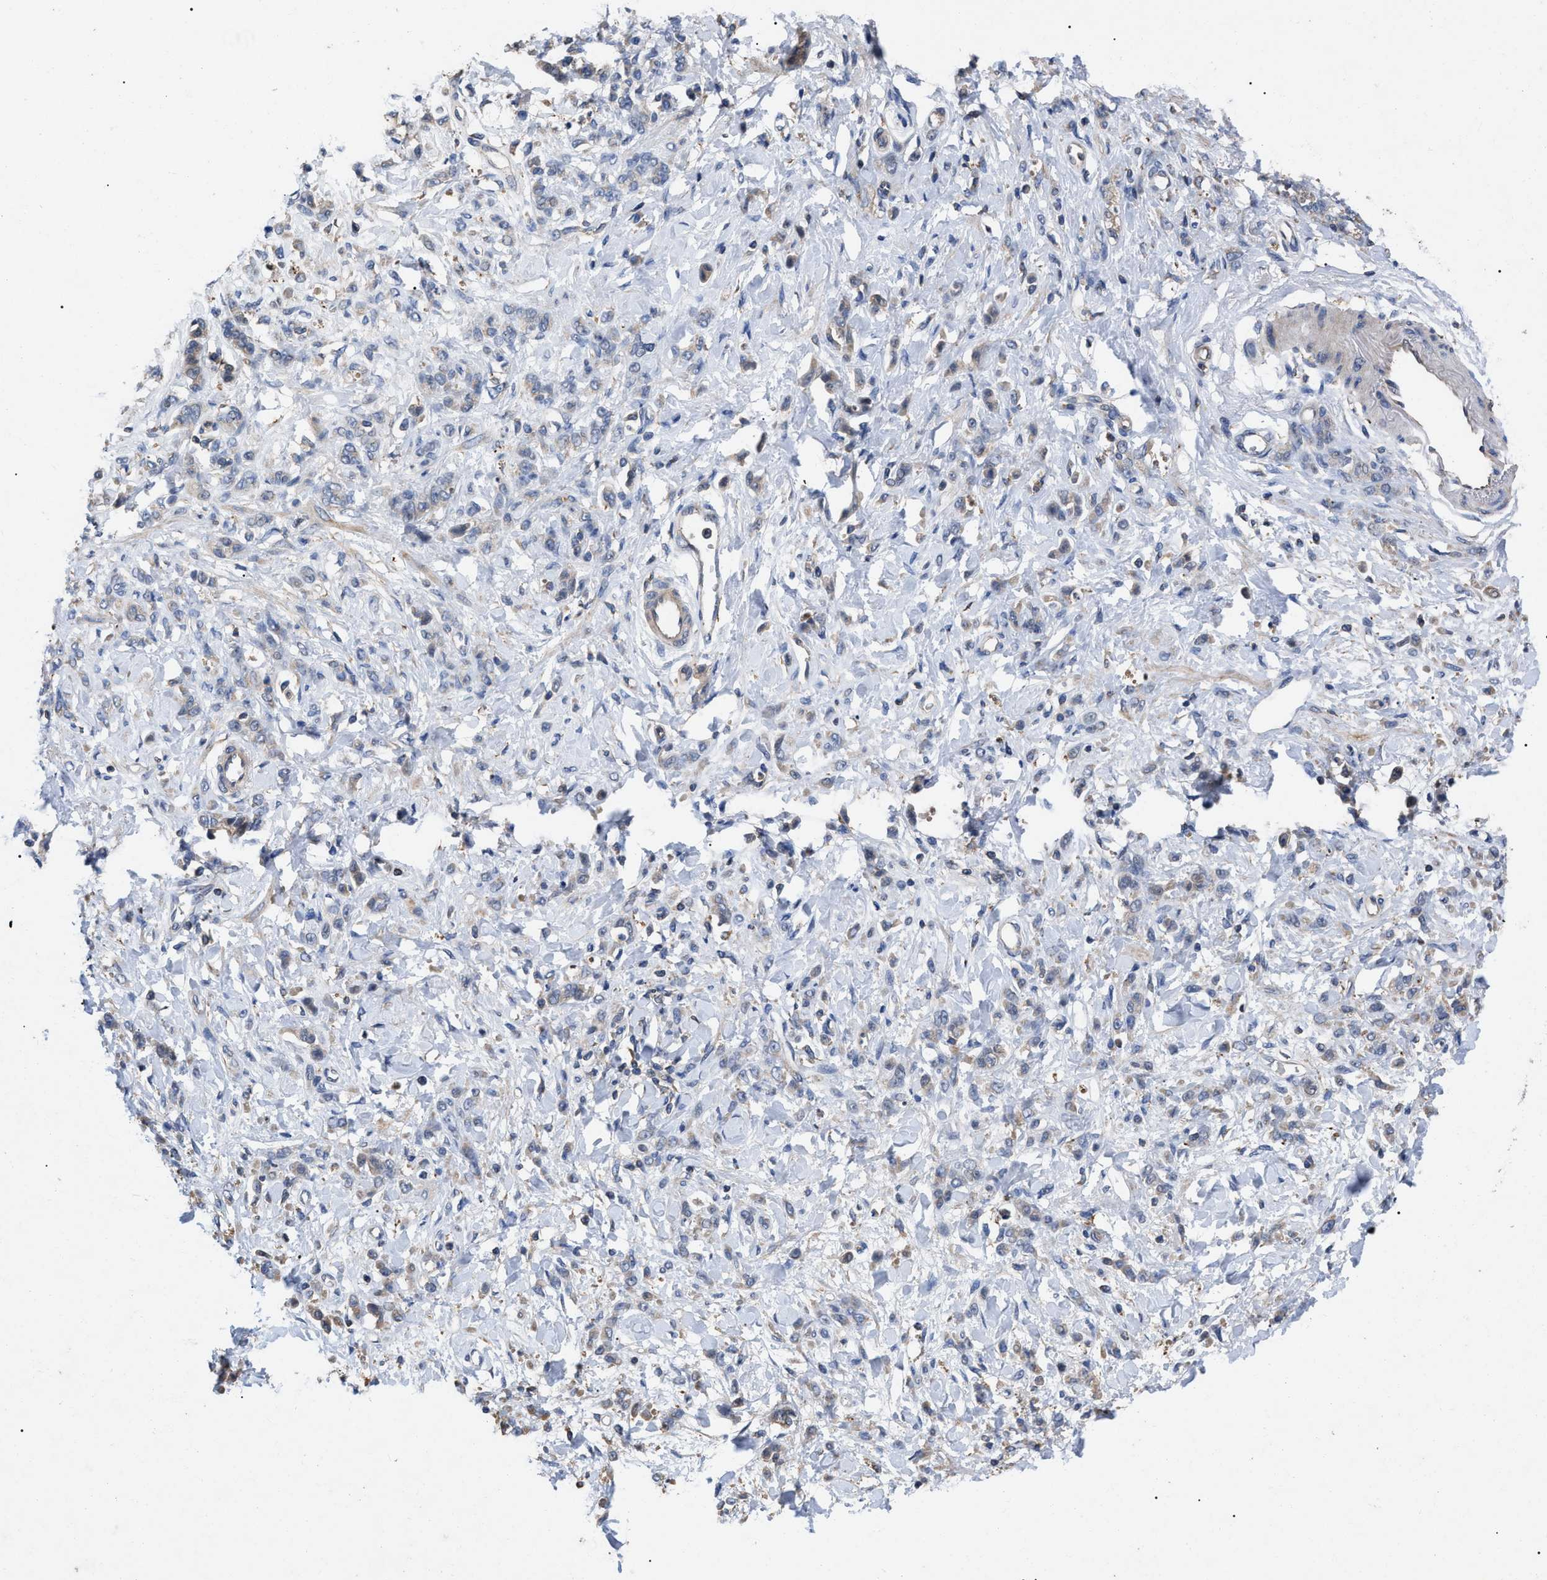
{"staining": {"intensity": "weak", "quantity": "25%-75%", "location": "cytoplasmic/membranous"}, "tissue": "stomach cancer", "cell_type": "Tumor cells", "image_type": "cancer", "snomed": [{"axis": "morphology", "description": "Normal tissue, NOS"}, {"axis": "morphology", "description": "Adenocarcinoma, NOS"}, {"axis": "topography", "description": "Stomach"}], "caption": "This histopathology image demonstrates adenocarcinoma (stomach) stained with immunohistochemistry to label a protein in brown. The cytoplasmic/membranous of tumor cells show weak positivity for the protein. Nuclei are counter-stained blue.", "gene": "FAM171A2", "patient": {"sex": "male", "age": 82}}